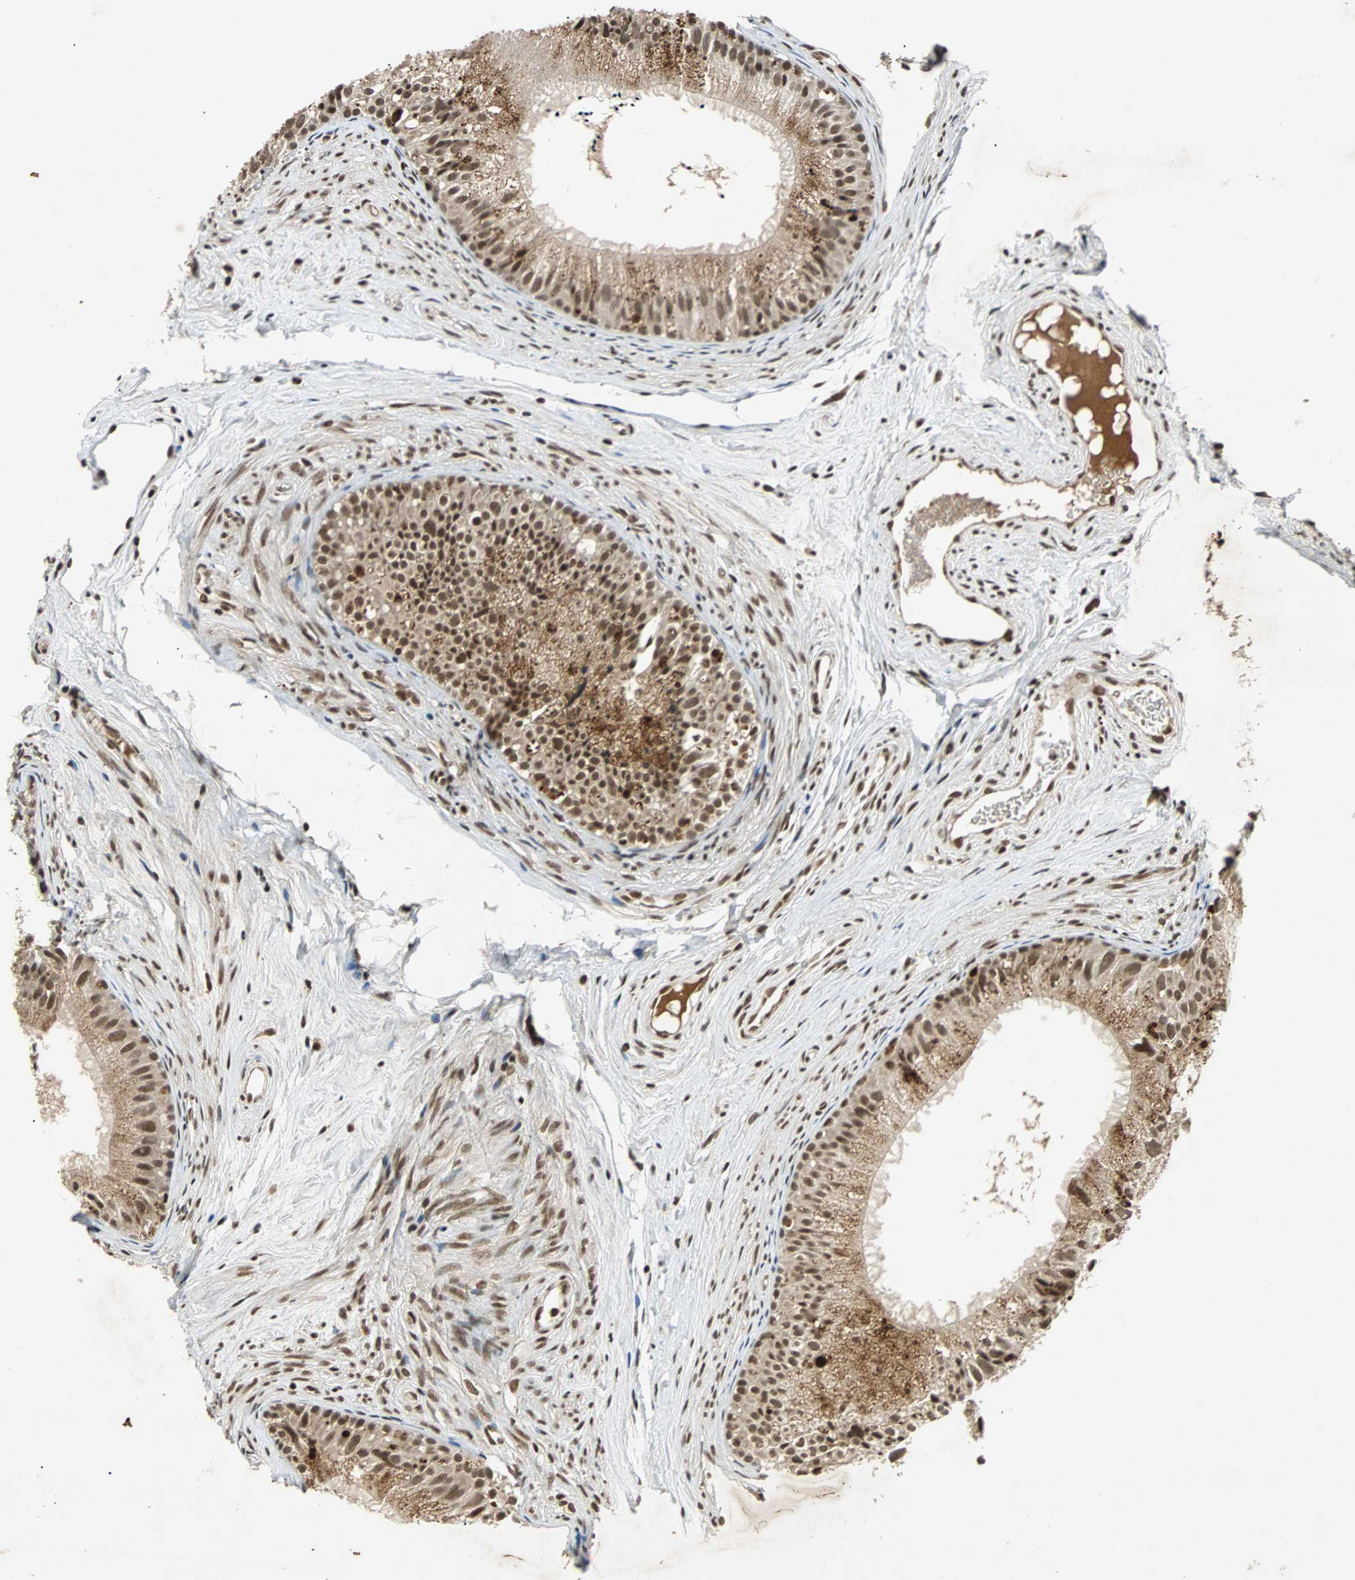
{"staining": {"intensity": "strong", "quantity": ">75%", "location": "cytoplasmic/membranous,nuclear"}, "tissue": "epididymis", "cell_type": "Glandular cells", "image_type": "normal", "snomed": [{"axis": "morphology", "description": "Normal tissue, NOS"}, {"axis": "topography", "description": "Epididymis"}], "caption": "A high-resolution image shows IHC staining of unremarkable epididymis, which displays strong cytoplasmic/membranous,nuclear positivity in about >75% of glandular cells. (brown staining indicates protein expression, while blue staining denotes nuclei).", "gene": "TAF5", "patient": {"sex": "male", "age": 56}}